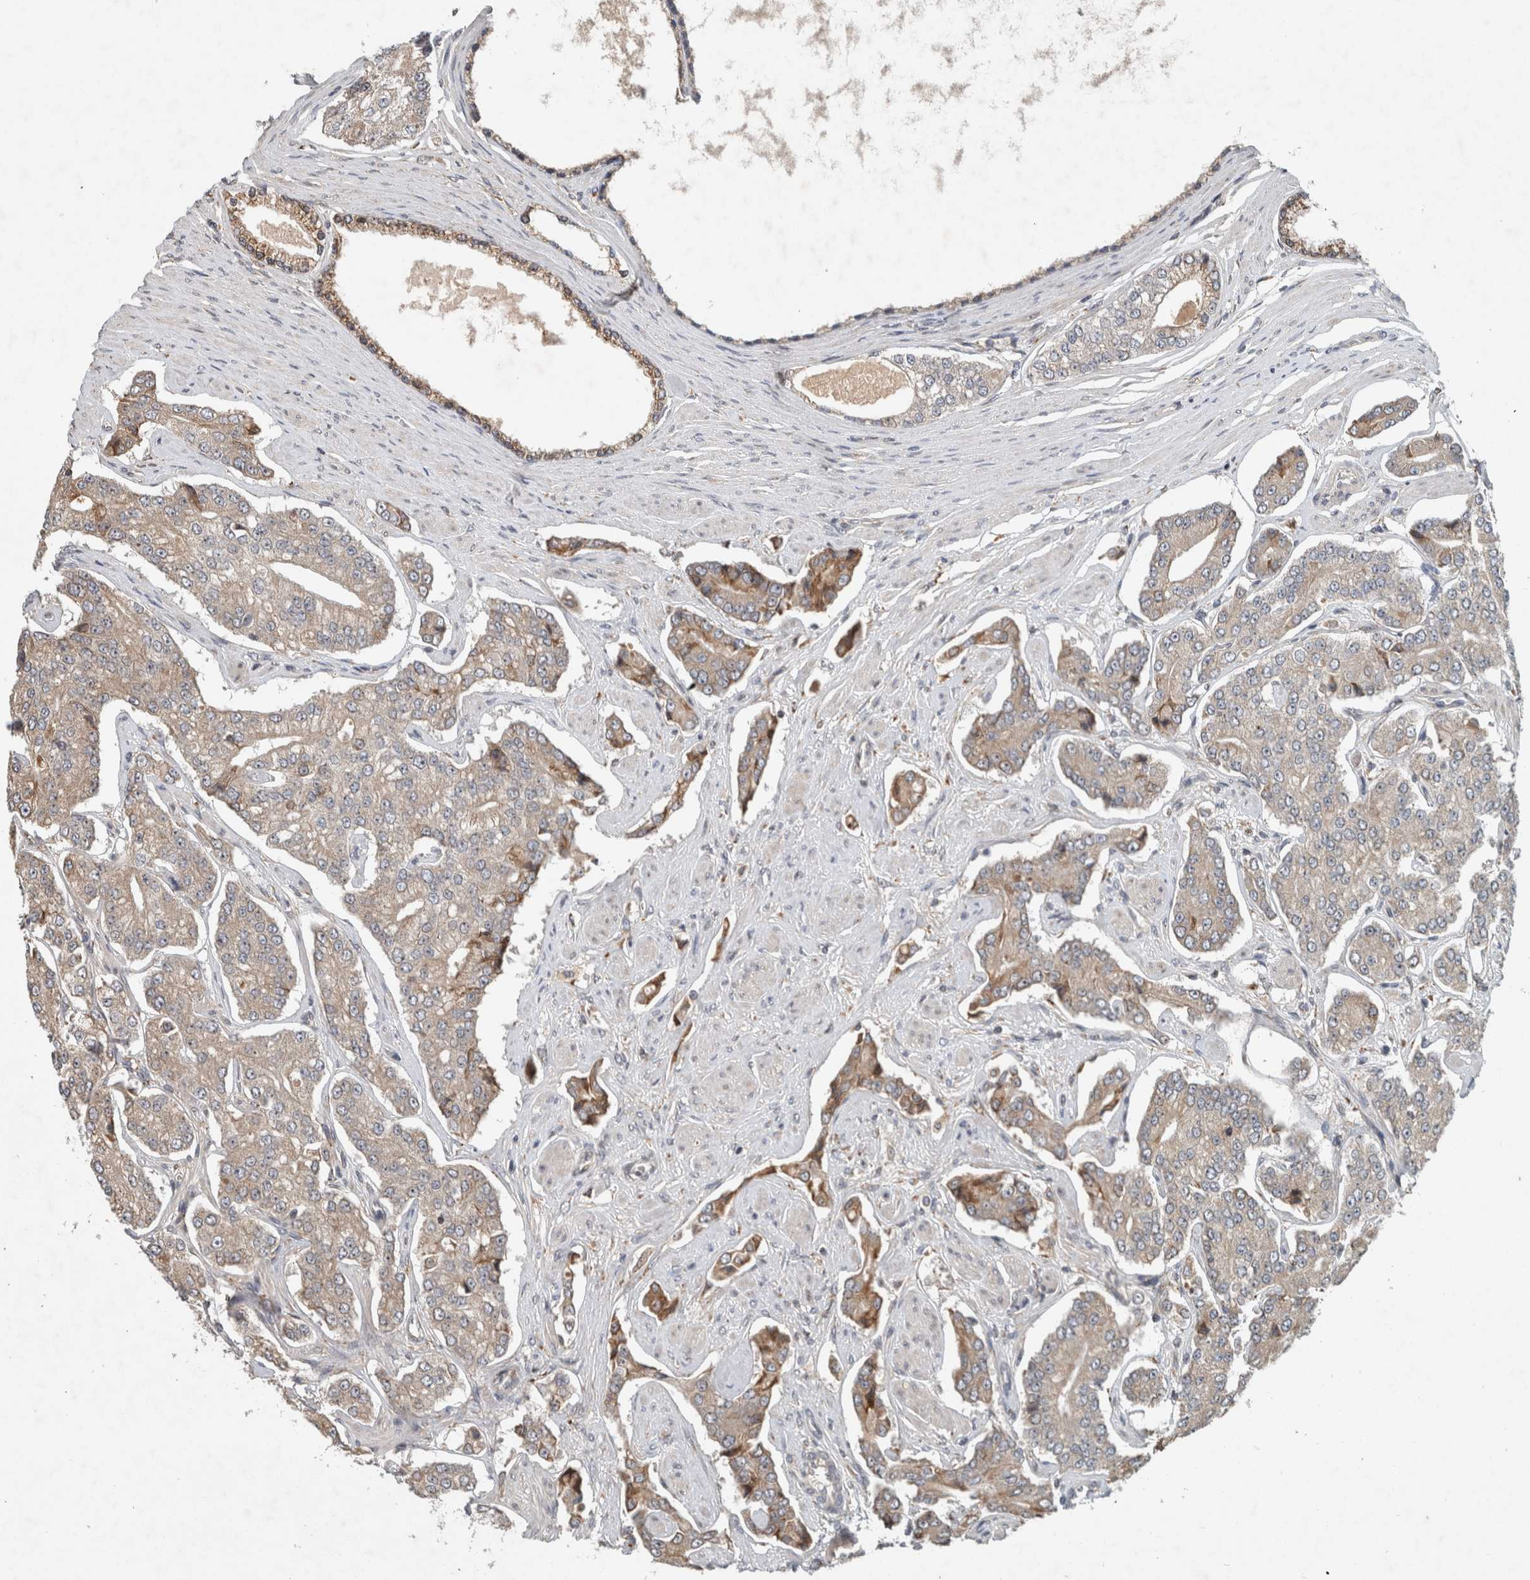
{"staining": {"intensity": "moderate", "quantity": "25%-75%", "location": "cytoplasmic/membranous"}, "tissue": "prostate cancer", "cell_type": "Tumor cells", "image_type": "cancer", "snomed": [{"axis": "morphology", "description": "Adenocarcinoma, High grade"}, {"axis": "topography", "description": "Prostate"}], "caption": "A high-resolution photomicrograph shows IHC staining of high-grade adenocarcinoma (prostate), which demonstrates moderate cytoplasmic/membranous staining in approximately 25%-75% of tumor cells. (IHC, brightfield microscopy, high magnification).", "gene": "GPR137B", "patient": {"sex": "male", "age": 71}}